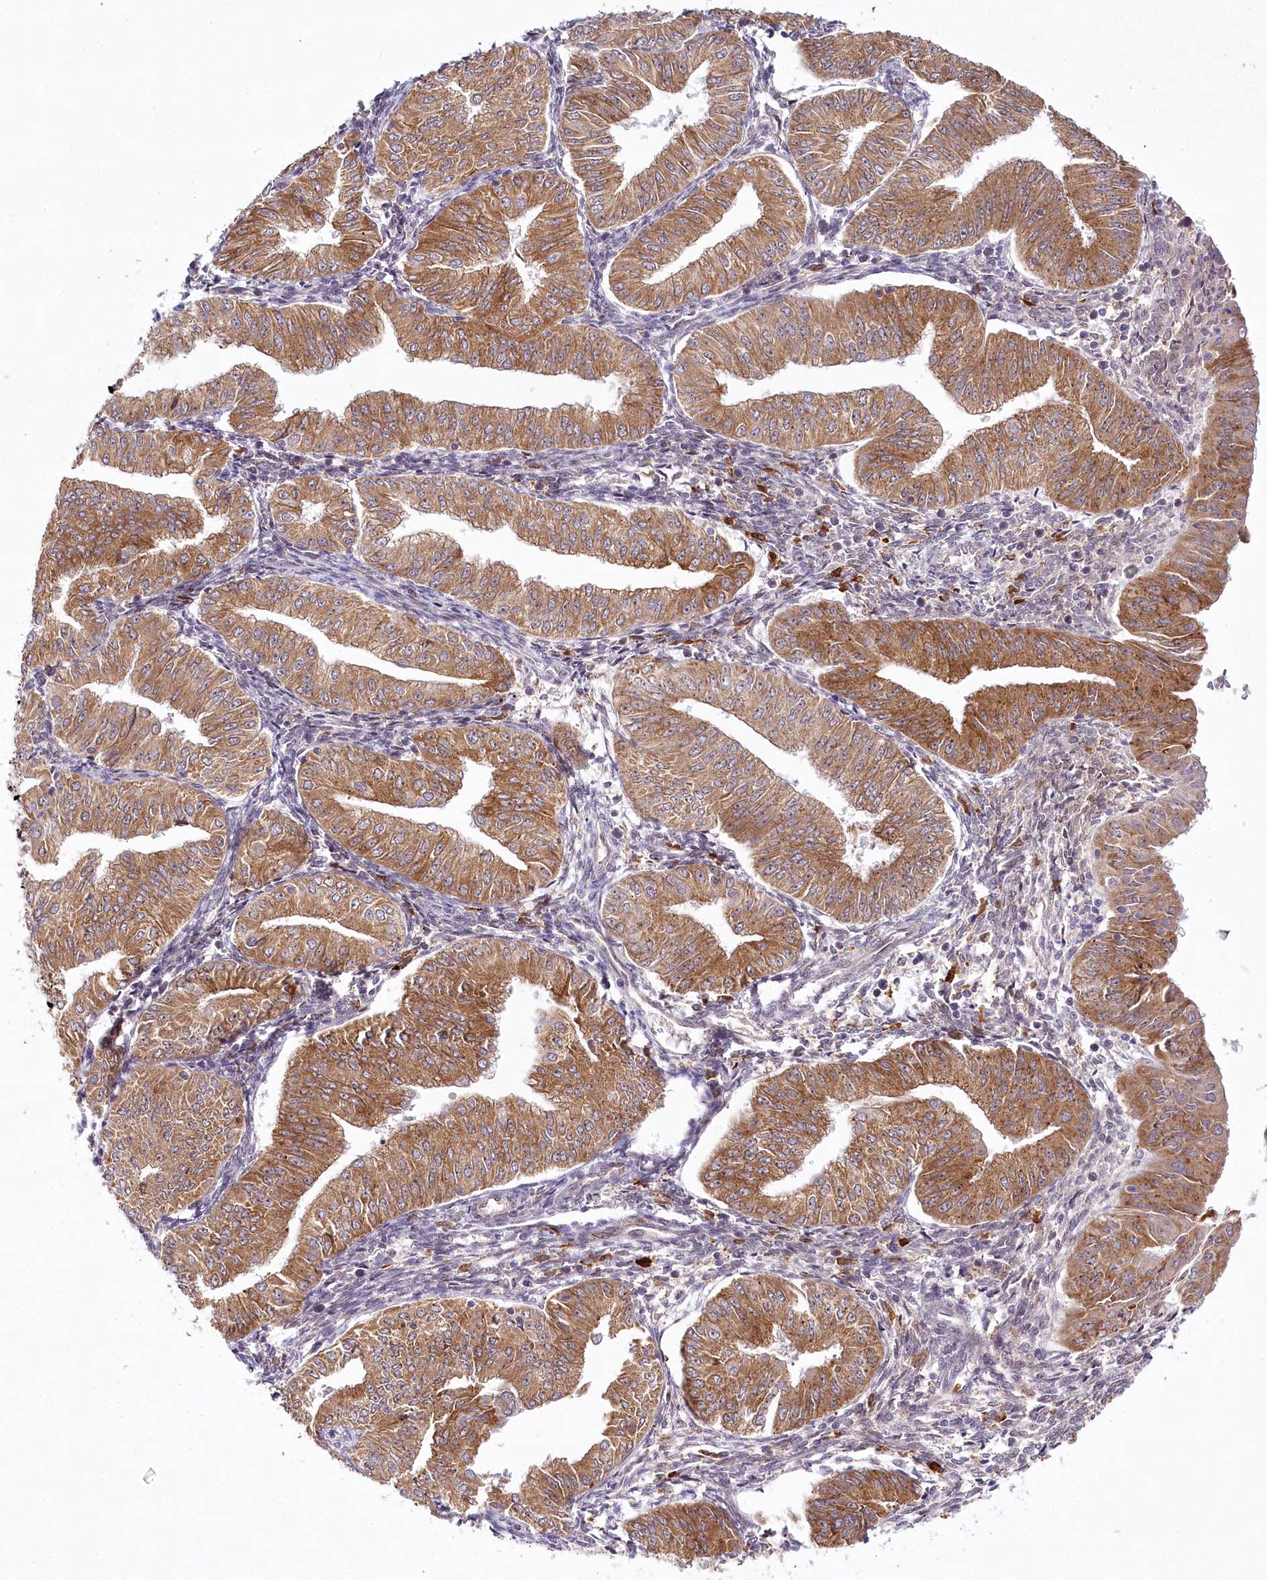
{"staining": {"intensity": "moderate", "quantity": ">75%", "location": "cytoplasmic/membranous"}, "tissue": "endometrial cancer", "cell_type": "Tumor cells", "image_type": "cancer", "snomed": [{"axis": "morphology", "description": "Normal tissue, NOS"}, {"axis": "morphology", "description": "Adenocarcinoma, NOS"}, {"axis": "topography", "description": "Endometrium"}], "caption": "This is an image of immunohistochemistry staining of endometrial cancer, which shows moderate staining in the cytoplasmic/membranous of tumor cells.", "gene": "WDR36", "patient": {"sex": "female", "age": 53}}